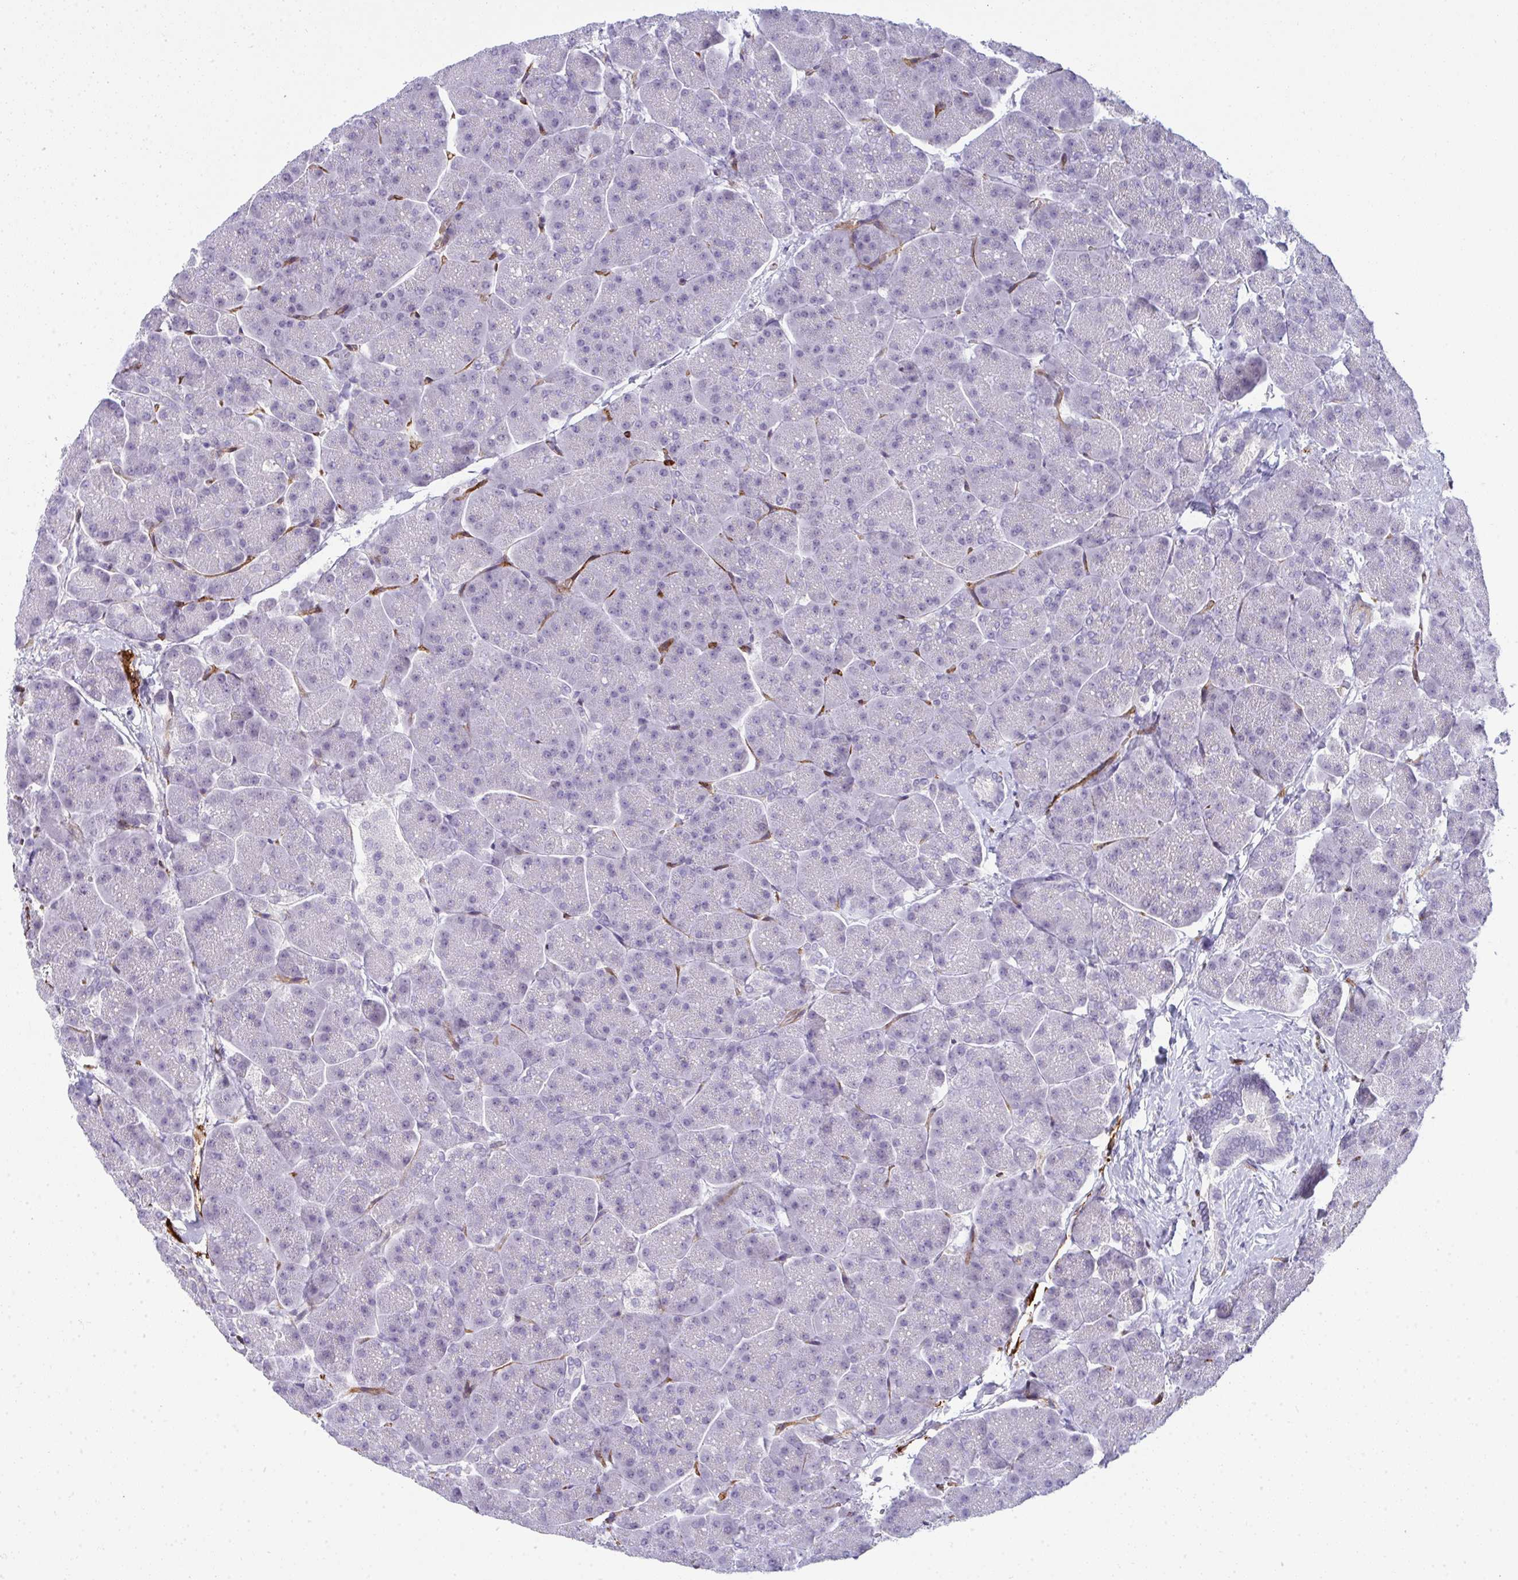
{"staining": {"intensity": "negative", "quantity": "none", "location": "none"}, "tissue": "pancreas", "cell_type": "Exocrine glandular cells", "image_type": "normal", "snomed": [{"axis": "morphology", "description": "Normal tissue, NOS"}, {"axis": "topography", "description": "Pancreas"}, {"axis": "topography", "description": "Peripheral nerve tissue"}], "caption": "The histopathology image demonstrates no significant expression in exocrine glandular cells of pancreas. (DAB (3,3'-diaminobenzidine) immunohistochemistry visualized using brightfield microscopy, high magnification).", "gene": "TMEM82", "patient": {"sex": "male", "age": 54}}